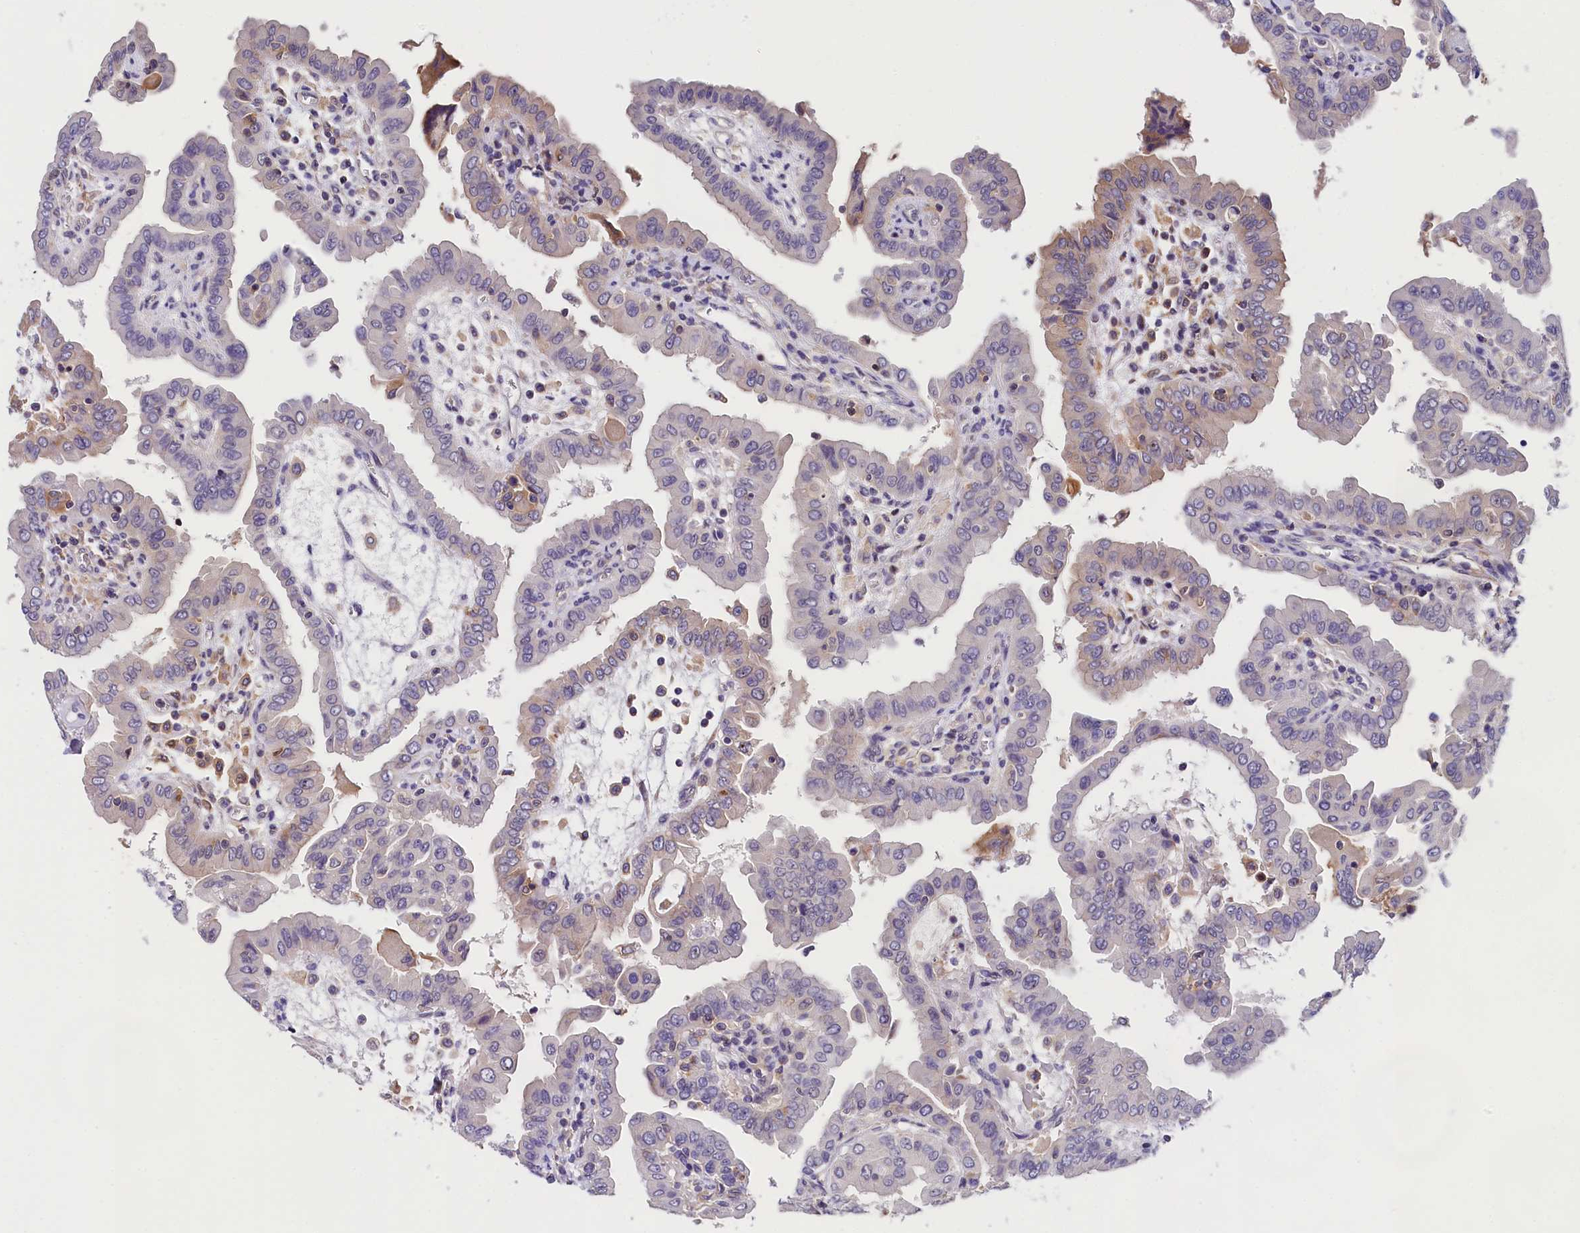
{"staining": {"intensity": "negative", "quantity": "none", "location": "none"}, "tissue": "thyroid cancer", "cell_type": "Tumor cells", "image_type": "cancer", "snomed": [{"axis": "morphology", "description": "Papillary adenocarcinoma, NOS"}, {"axis": "topography", "description": "Thyroid gland"}], "caption": "Histopathology image shows no significant protein staining in tumor cells of thyroid papillary adenocarcinoma. The staining was performed using DAB (3,3'-diaminobenzidine) to visualize the protein expression in brown, while the nuclei were stained in blue with hematoxylin (Magnification: 20x).", "gene": "OAS3", "patient": {"sex": "male", "age": 33}}